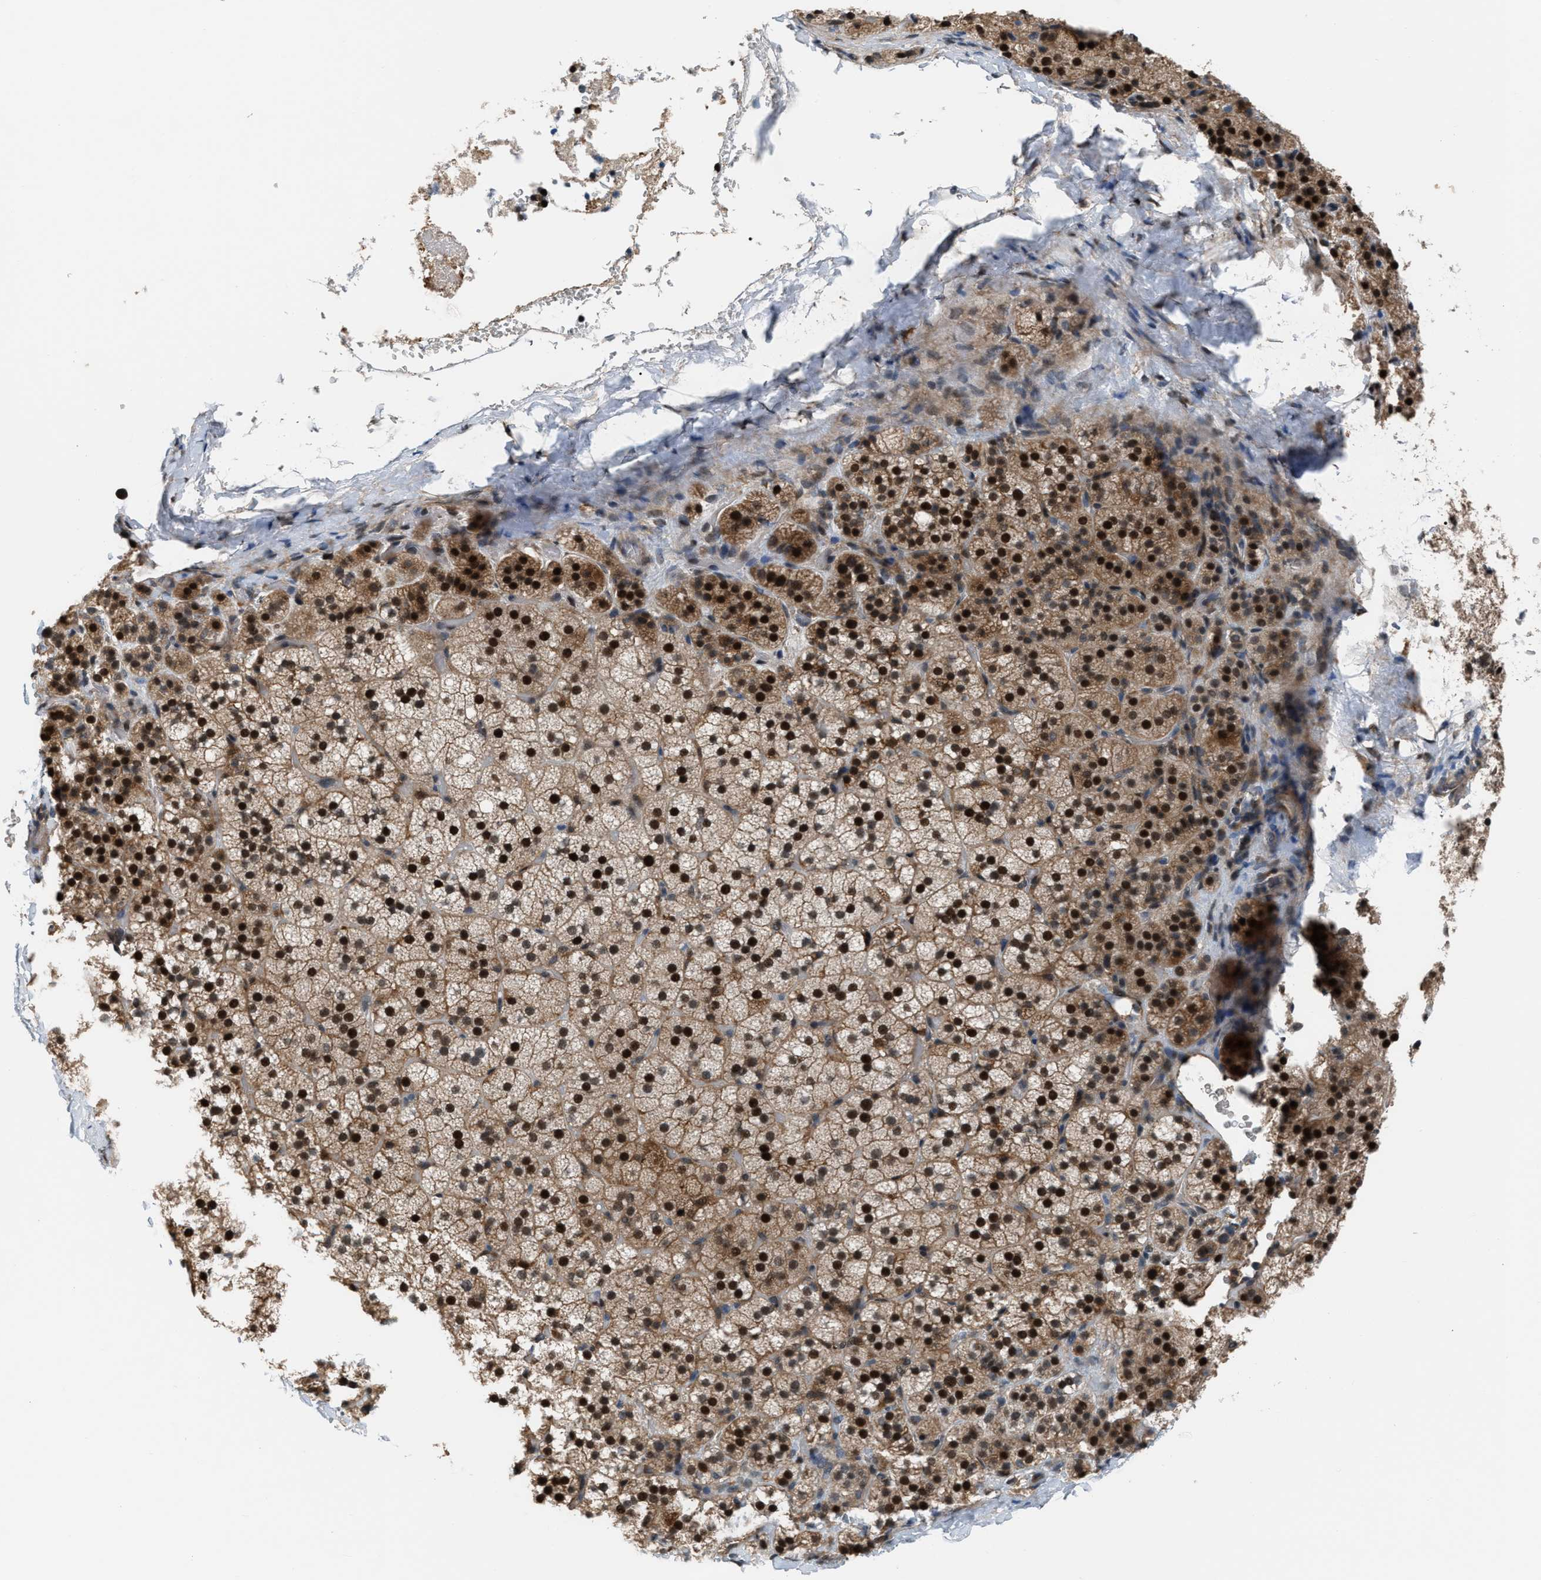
{"staining": {"intensity": "strong", "quantity": ">75%", "location": "cytoplasmic/membranous,nuclear"}, "tissue": "adrenal gland", "cell_type": "Glandular cells", "image_type": "normal", "snomed": [{"axis": "morphology", "description": "Normal tissue, NOS"}, {"axis": "topography", "description": "Adrenal gland"}], "caption": "Immunohistochemical staining of unremarkable adrenal gland demonstrates high levels of strong cytoplasmic/membranous,nuclear staining in approximately >75% of glandular cells.", "gene": "RFFL", "patient": {"sex": "female", "age": 44}}